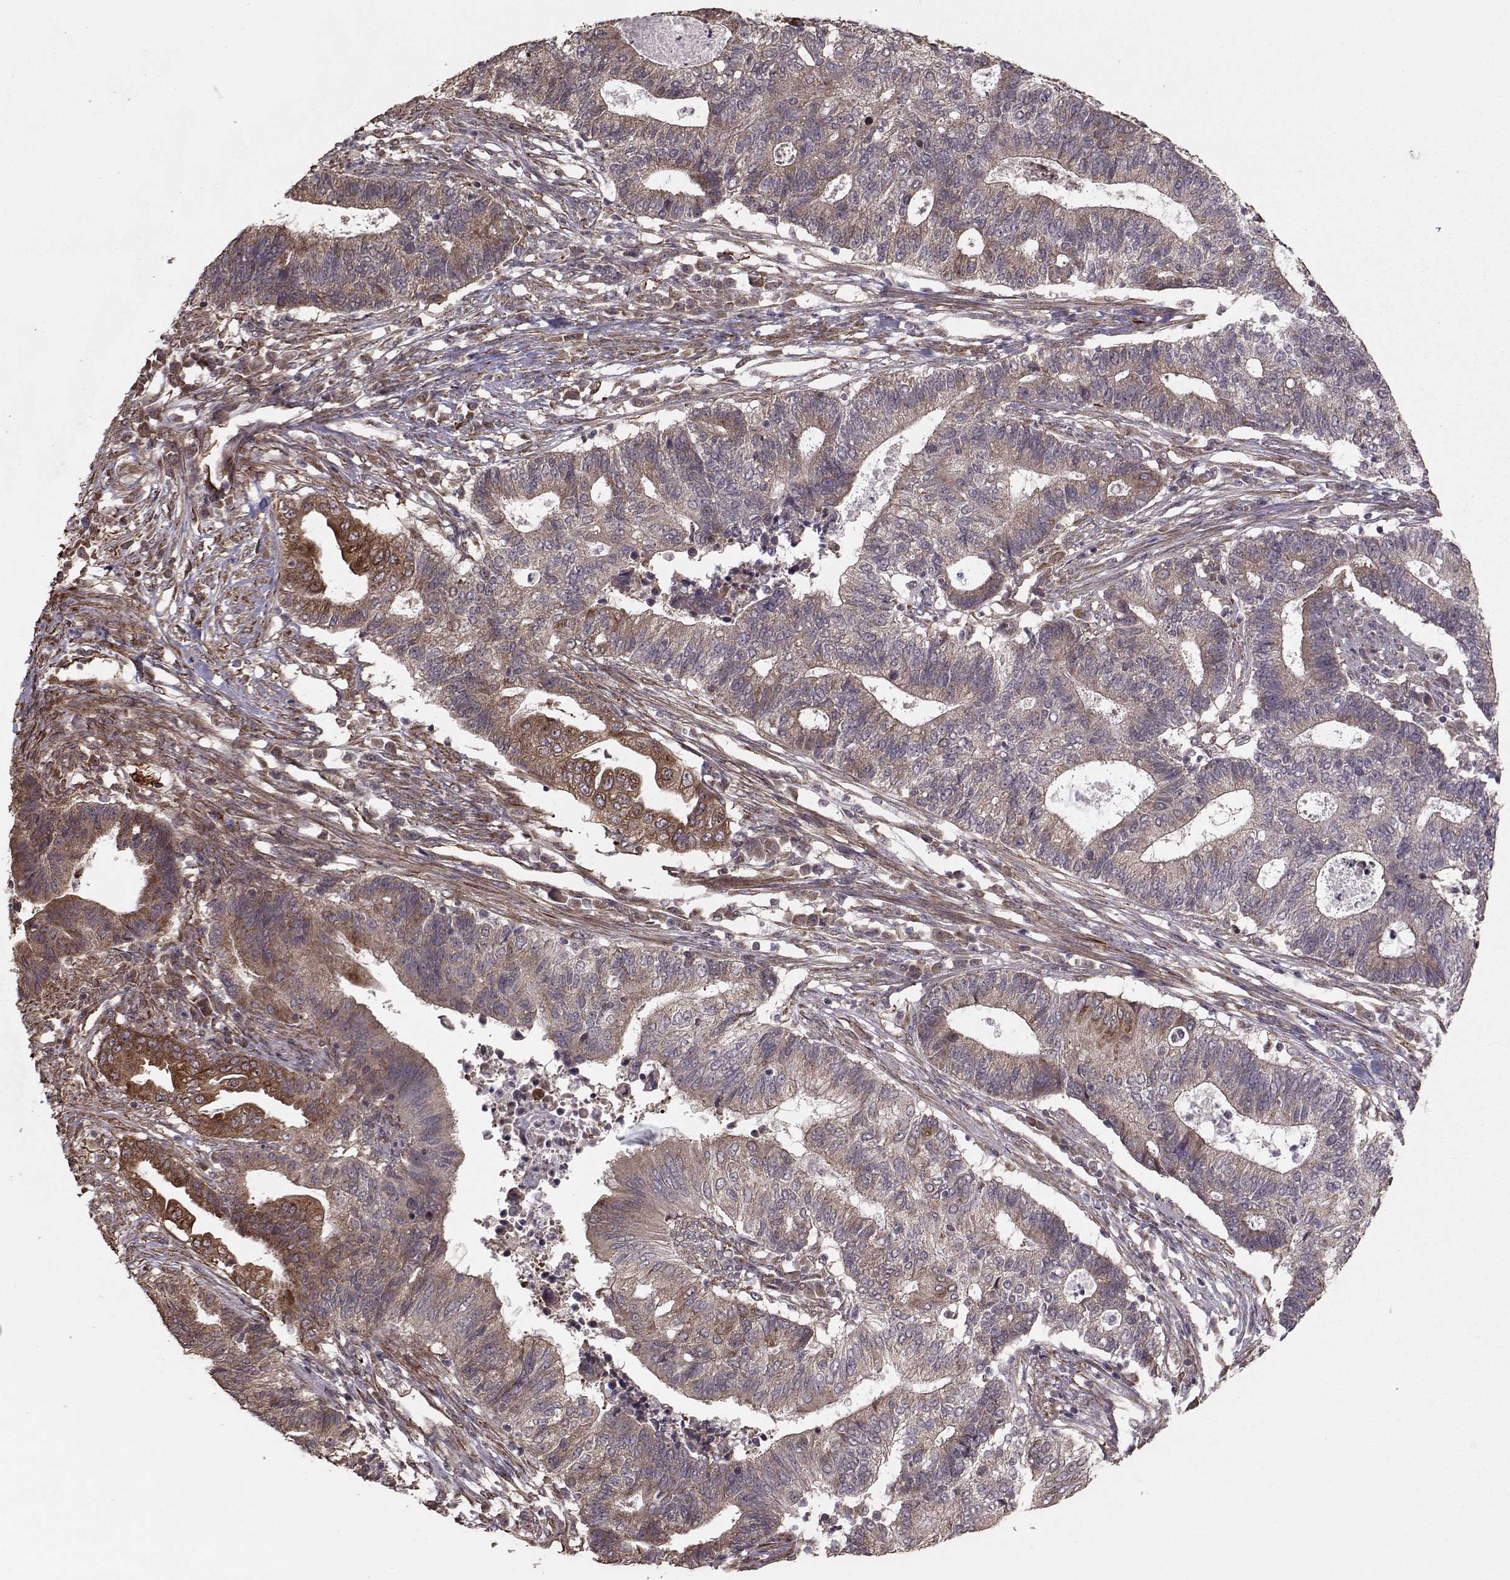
{"staining": {"intensity": "moderate", "quantity": "<25%", "location": "cytoplasmic/membranous"}, "tissue": "endometrial cancer", "cell_type": "Tumor cells", "image_type": "cancer", "snomed": [{"axis": "morphology", "description": "Adenocarcinoma, NOS"}, {"axis": "topography", "description": "Uterus"}, {"axis": "topography", "description": "Endometrium"}], "caption": "Human endometrial cancer stained for a protein (brown) demonstrates moderate cytoplasmic/membranous positive staining in approximately <25% of tumor cells.", "gene": "TRIP10", "patient": {"sex": "female", "age": 54}}